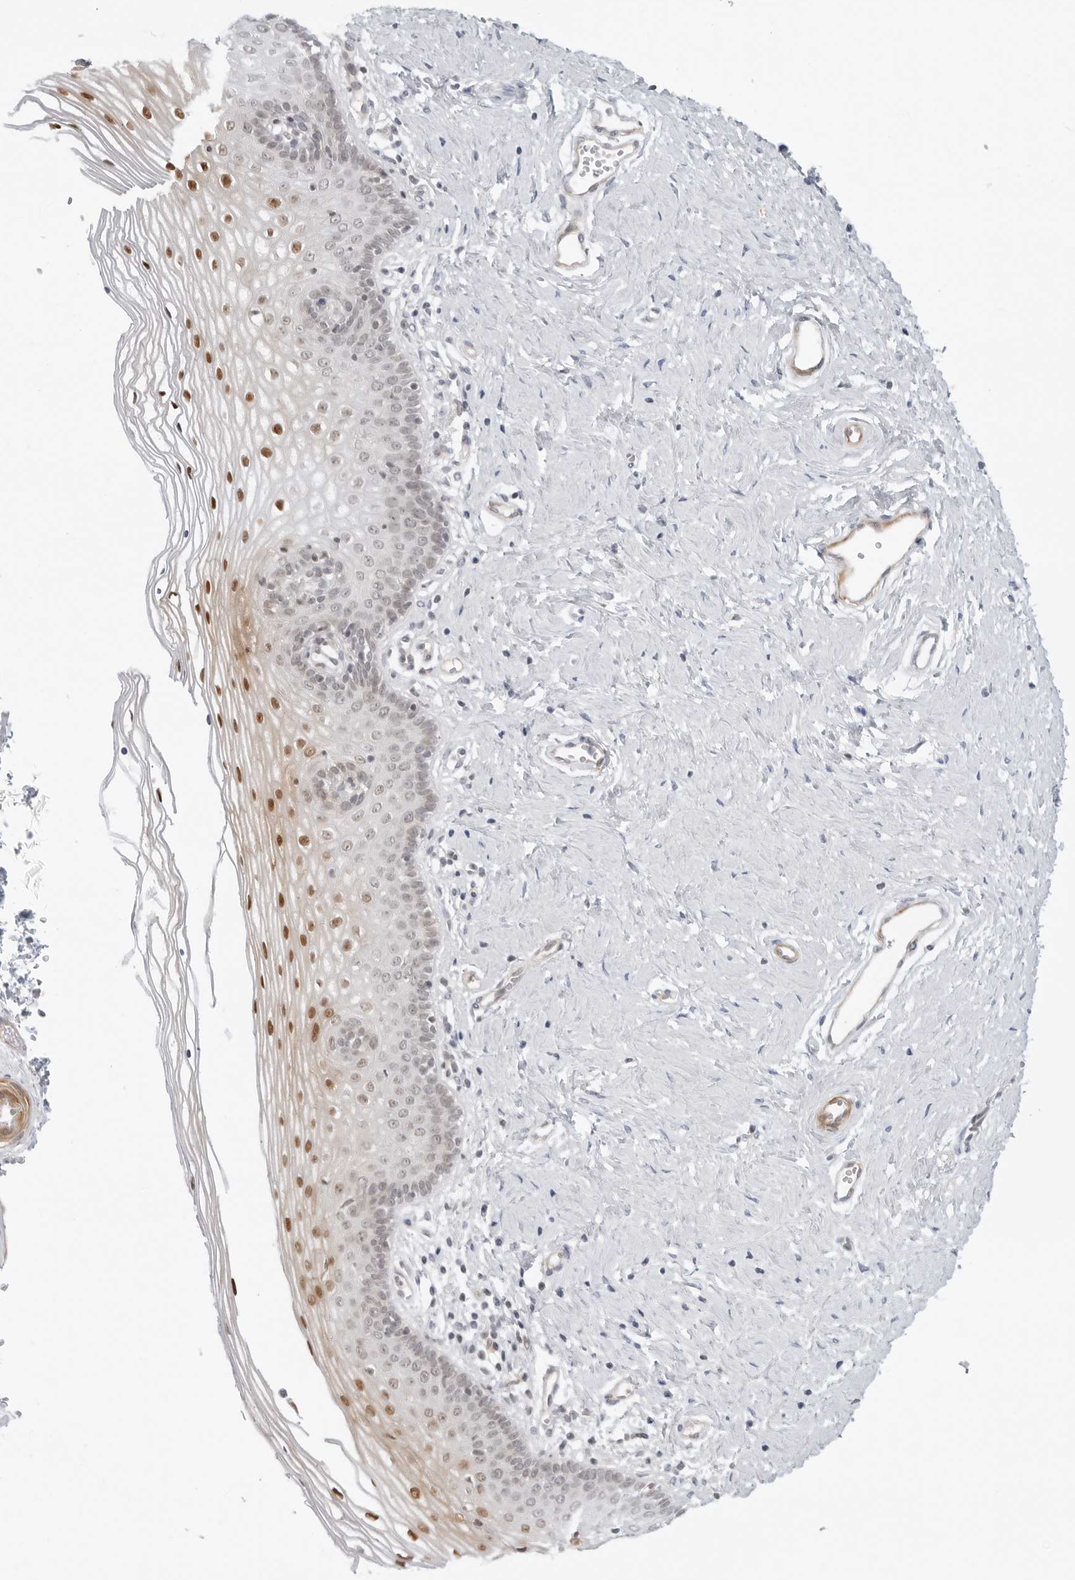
{"staining": {"intensity": "moderate", "quantity": "25%-75%", "location": "nuclear"}, "tissue": "vagina", "cell_type": "Squamous epithelial cells", "image_type": "normal", "snomed": [{"axis": "morphology", "description": "Normal tissue, NOS"}, {"axis": "topography", "description": "Vagina"}], "caption": "Immunohistochemical staining of normal human vagina reveals moderate nuclear protein expression in approximately 25%-75% of squamous epithelial cells. (DAB = brown stain, brightfield microscopy at high magnification).", "gene": "SUGCT", "patient": {"sex": "female", "age": 32}}